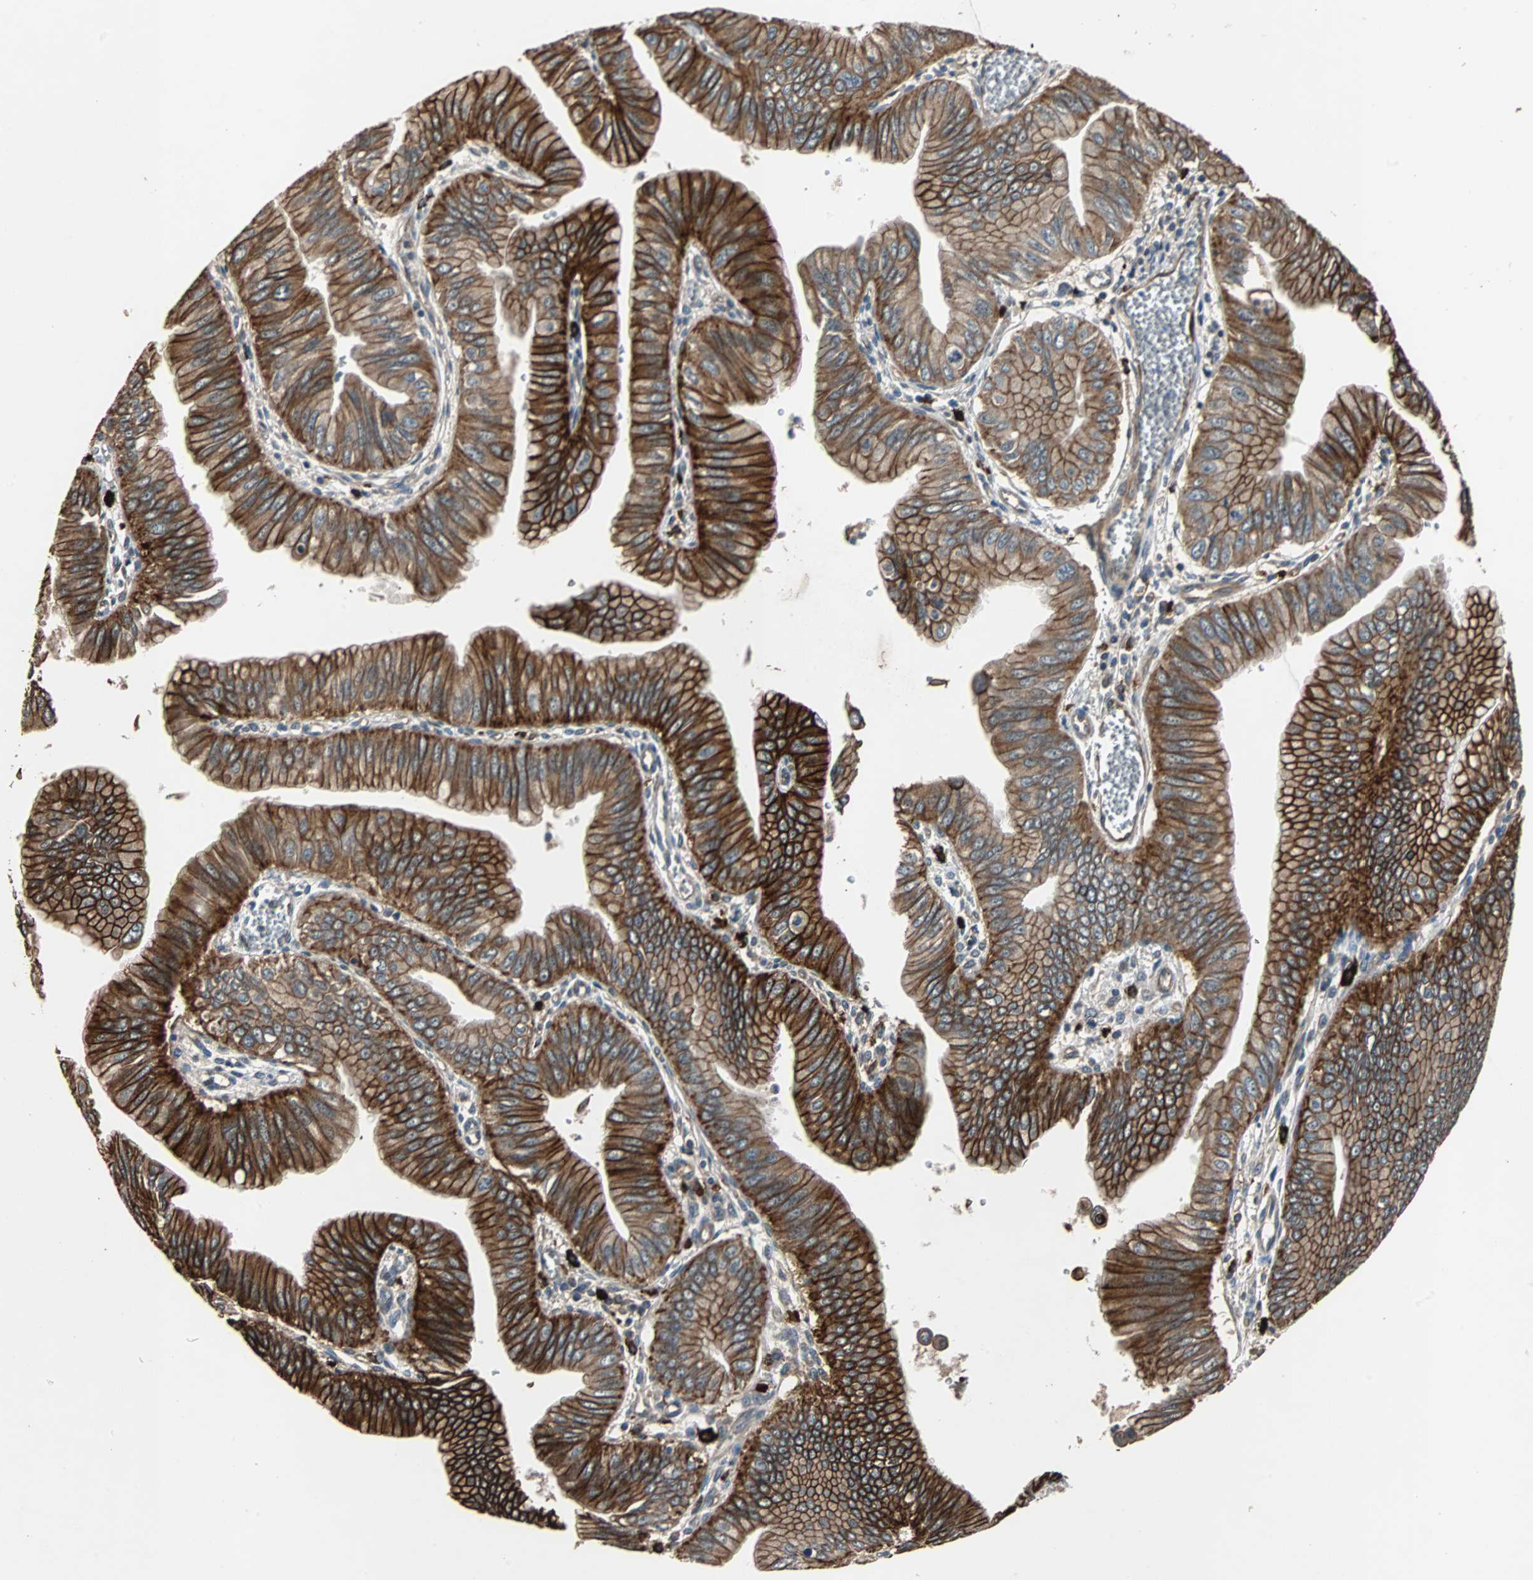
{"staining": {"intensity": "strong", "quantity": ">75%", "location": "cytoplasmic/membranous"}, "tissue": "pancreatic cancer", "cell_type": "Tumor cells", "image_type": "cancer", "snomed": [{"axis": "morphology", "description": "Normal tissue, NOS"}, {"axis": "topography", "description": "Lymph node"}], "caption": "IHC micrograph of neoplastic tissue: human pancreatic cancer stained using immunohistochemistry (IHC) displays high levels of strong protein expression localized specifically in the cytoplasmic/membranous of tumor cells, appearing as a cytoplasmic/membranous brown color.", "gene": "NDRG1", "patient": {"sex": "male", "age": 50}}